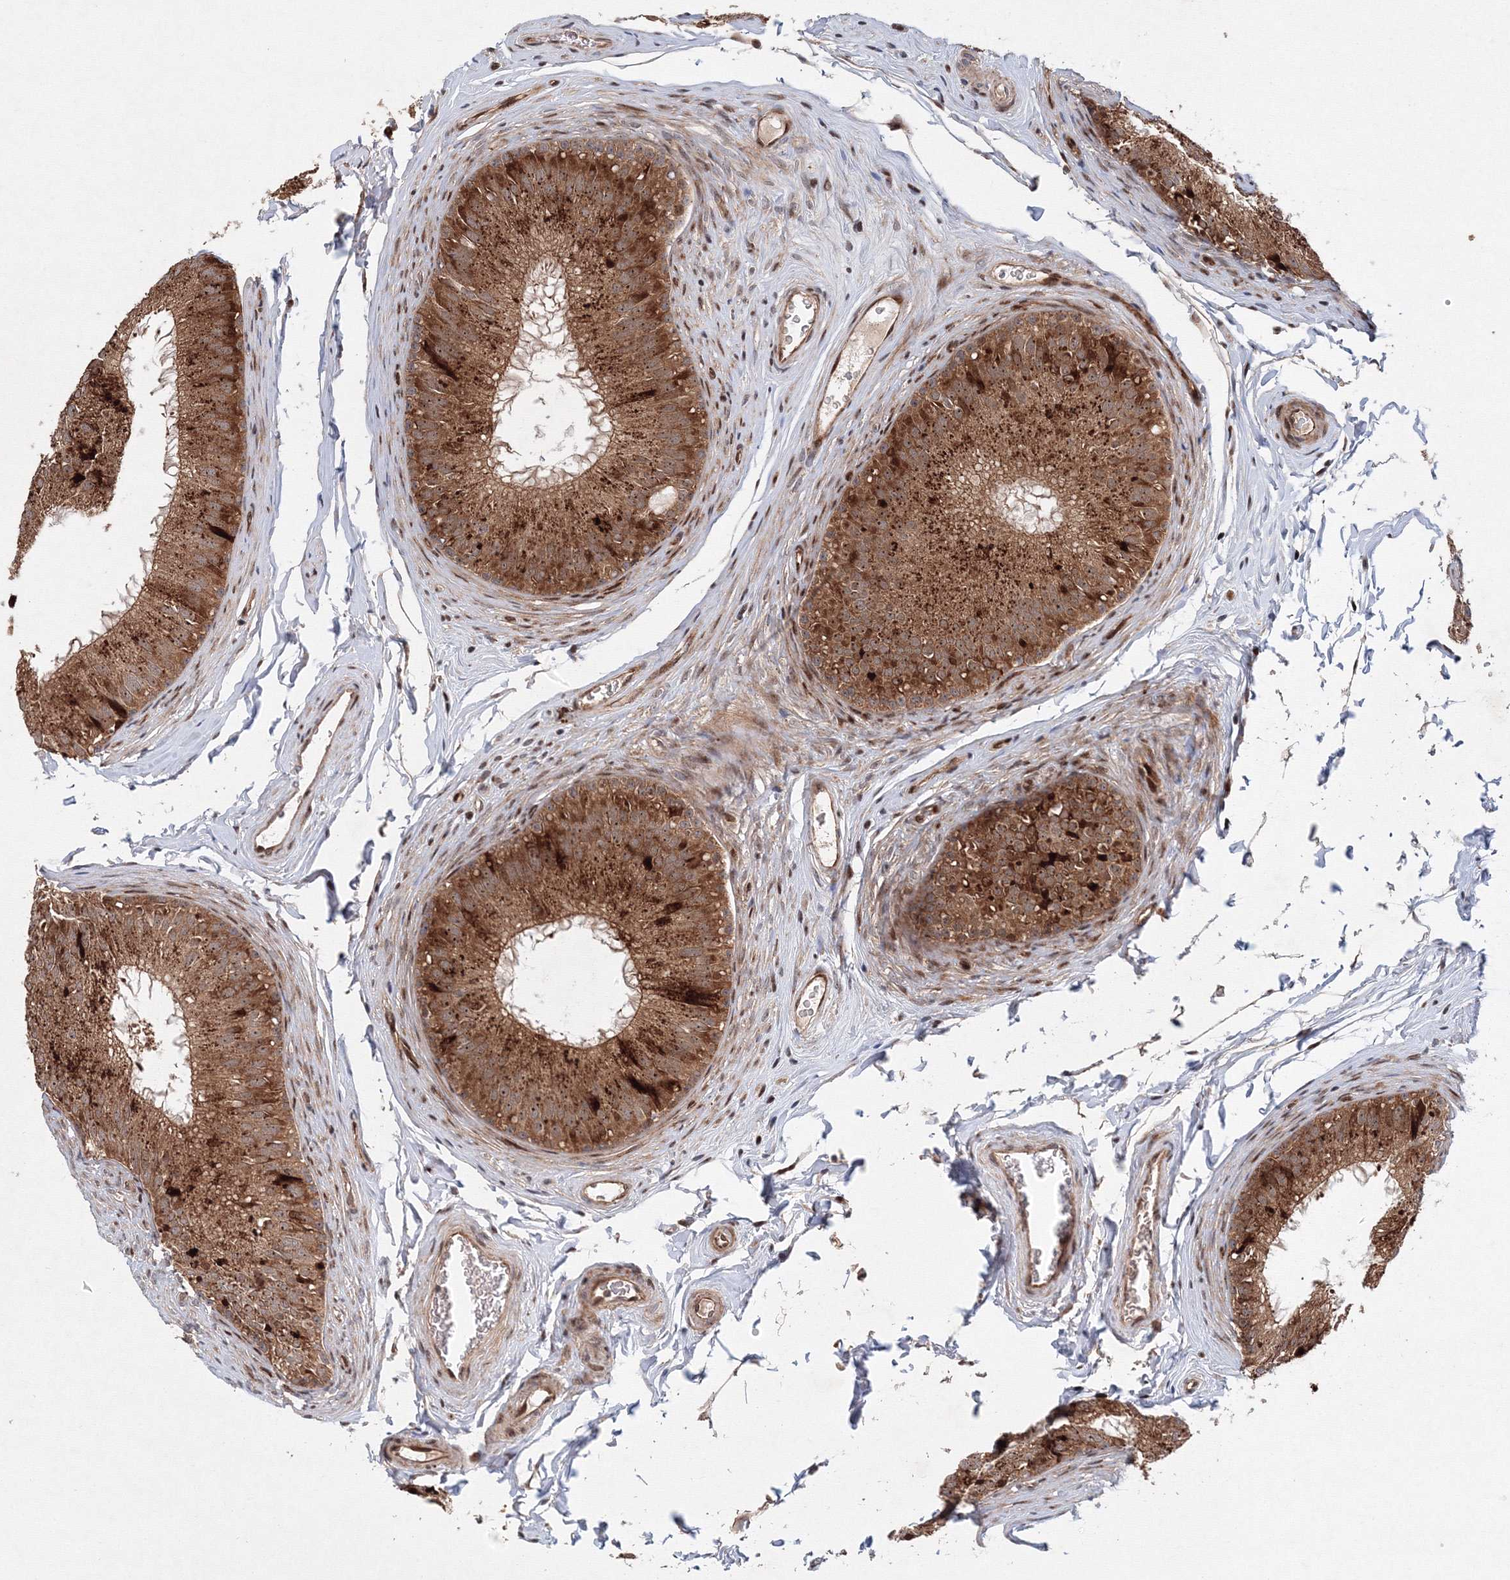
{"staining": {"intensity": "strong", "quantity": "25%-75%", "location": "cytoplasmic/membranous,nuclear"}, "tissue": "epididymis", "cell_type": "Glandular cells", "image_type": "normal", "snomed": [{"axis": "morphology", "description": "Normal tissue, NOS"}, {"axis": "topography", "description": "Epididymis"}], "caption": "Immunohistochemical staining of benign human epididymis exhibits strong cytoplasmic/membranous,nuclear protein expression in approximately 25%-75% of glandular cells. (DAB (3,3'-diaminobenzidine) = brown stain, brightfield microscopy at high magnification).", "gene": "ANKAR", "patient": {"sex": "male", "age": 32}}